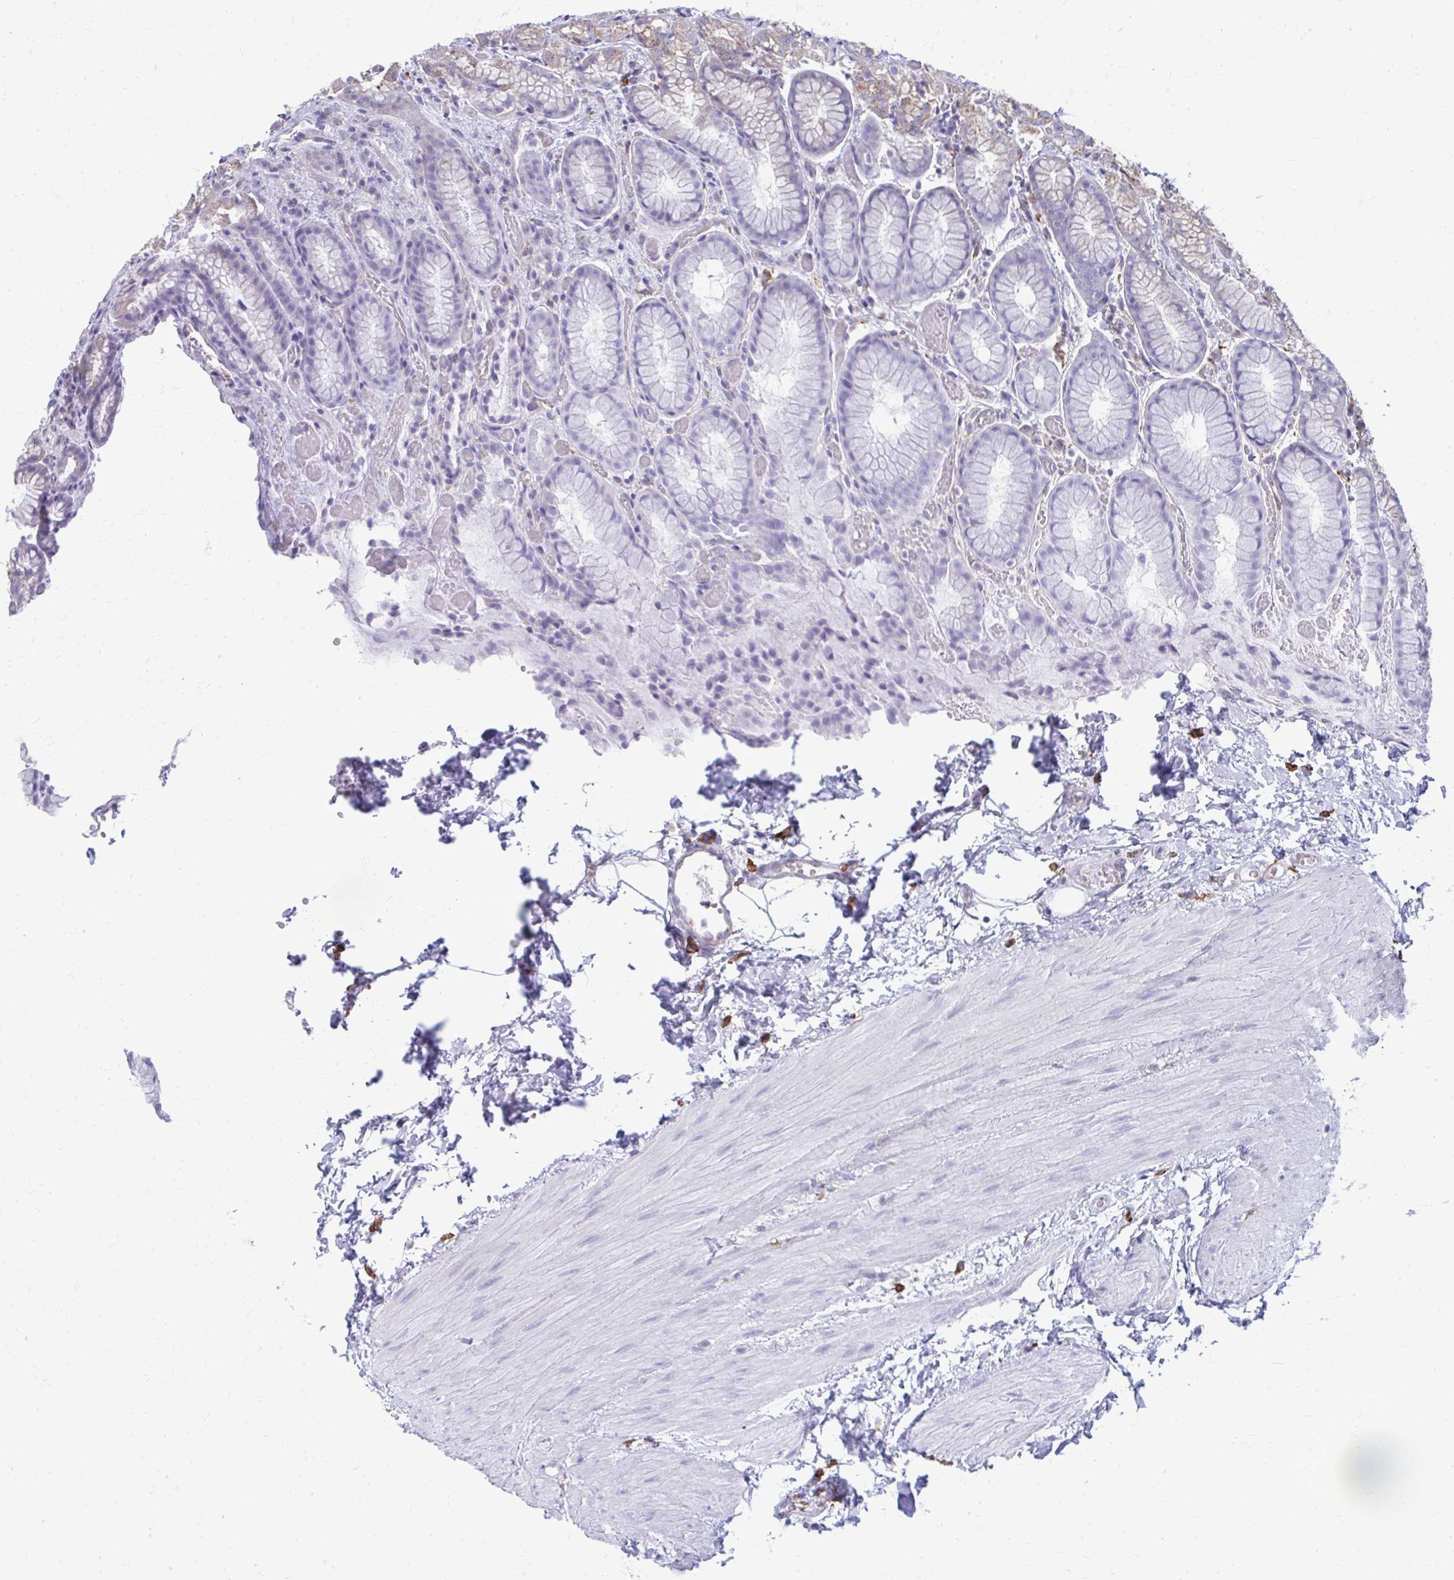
{"staining": {"intensity": "weak", "quantity": "<25%", "location": "cytoplasmic/membranous"}, "tissue": "stomach", "cell_type": "Glandular cells", "image_type": "normal", "snomed": [{"axis": "morphology", "description": "Normal tissue, NOS"}, {"axis": "topography", "description": "Stomach"}], "caption": "Normal stomach was stained to show a protein in brown. There is no significant staining in glandular cells. (Brightfield microscopy of DAB (3,3'-diaminobenzidine) IHC at high magnification).", "gene": "CLTA", "patient": {"sex": "male", "age": 70}}